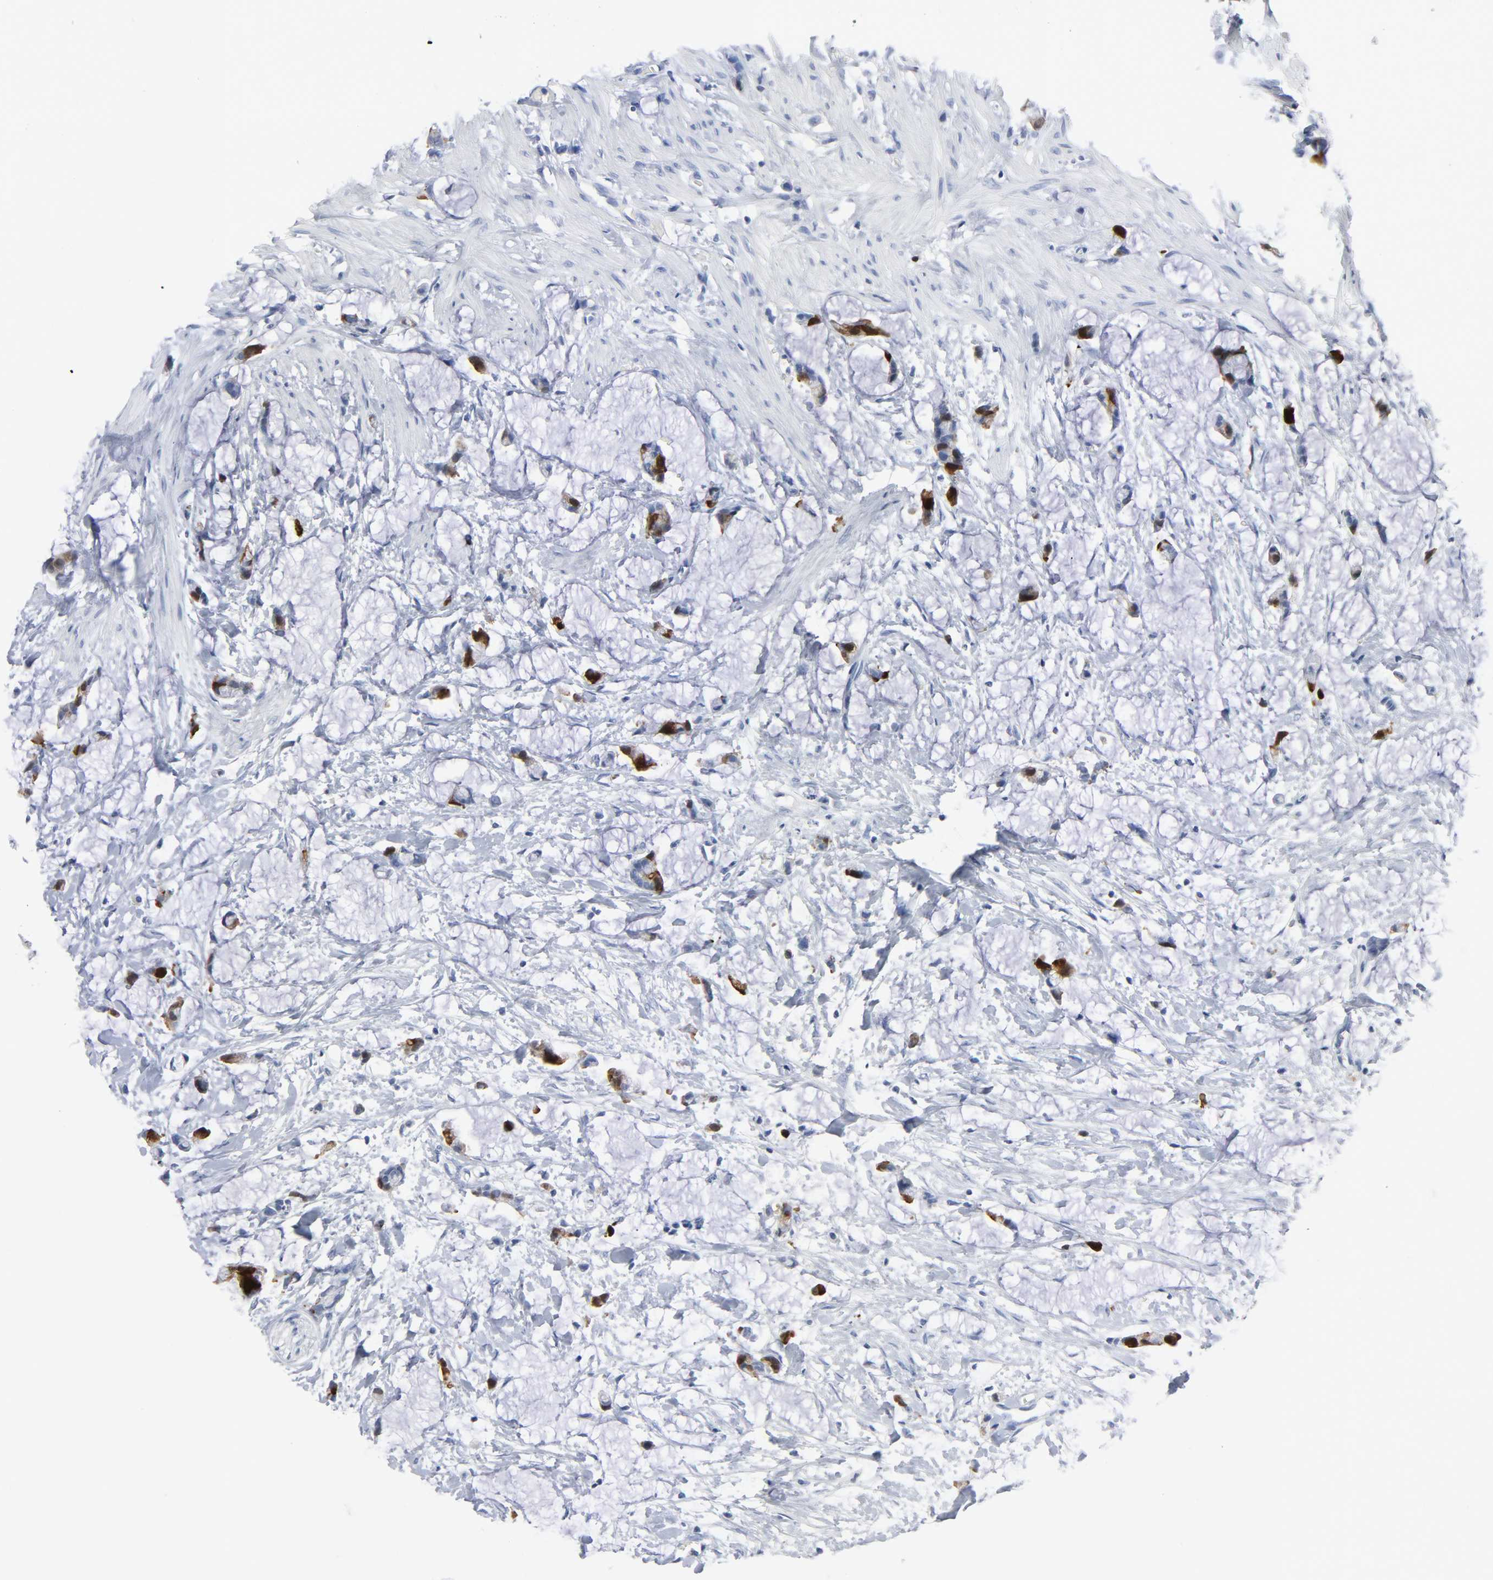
{"staining": {"intensity": "strong", "quantity": "25%-75%", "location": "cytoplasmic/membranous,nuclear"}, "tissue": "colorectal cancer", "cell_type": "Tumor cells", "image_type": "cancer", "snomed": [{"axis": "morphology", "description": "Adenocarcinoma, NOS"}, {"axis": "topography", "description": "Colon"}], "caption": "A histopathology image of human colorectal adenocarcinoma stained for a protein displays strong cytoplasmic/membranous and nuclear brown staining in tumor cells.", "gene": "CDC20", "patient": {"sex": "male", "age": 14}}